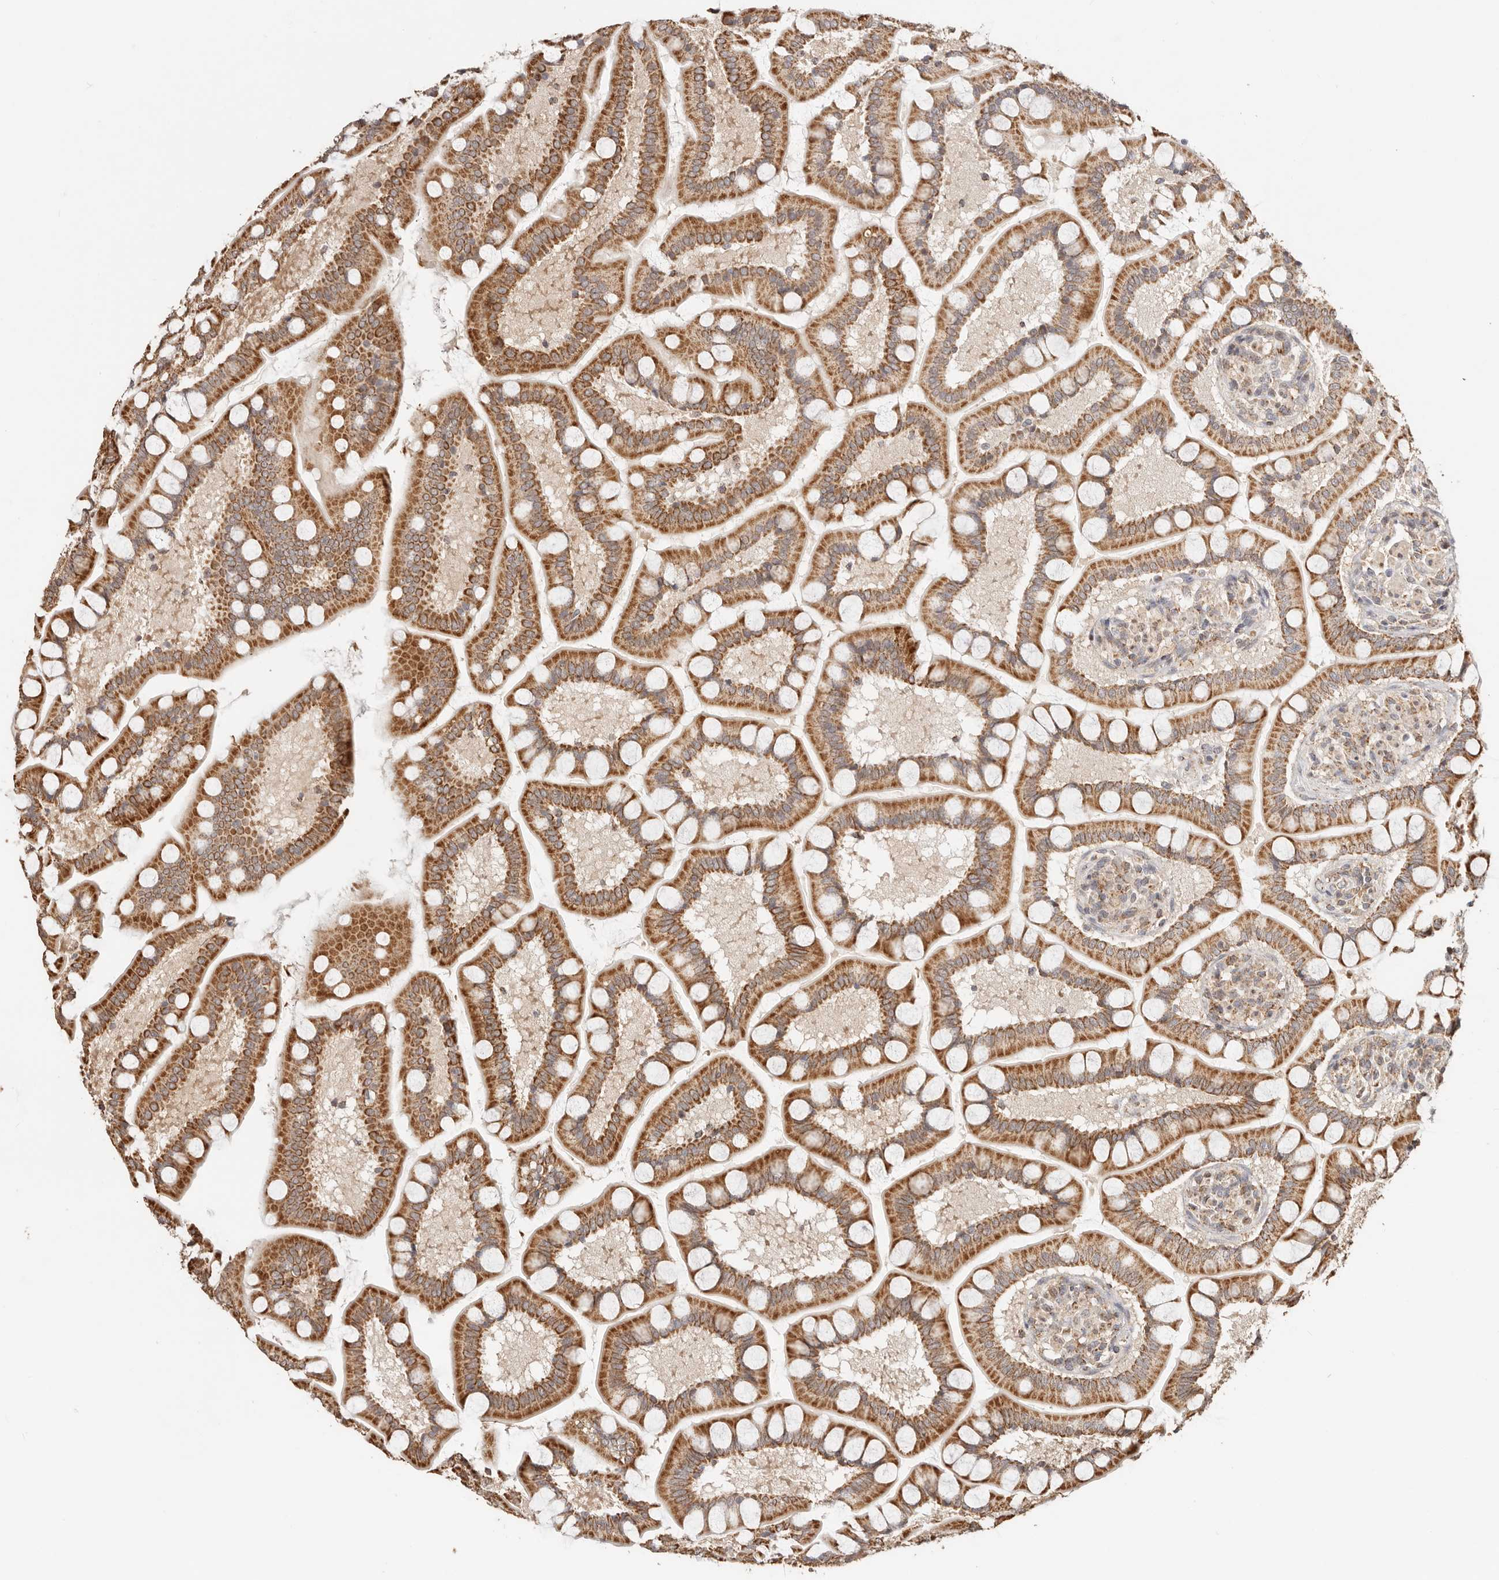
{"staining": {"intensity": "strong", "quantity": ">75%", "location": "cytoplasmic/membranous"}, "tissue": "small intestine", "cell_type": "Glandular cells", "image_type": "normal", "snomed": [{"axis": "morphology", "description": "Normal tissue, NOS"}, {"axis": "topography", "description": "Small intestine"}], "caption": "High-power microscopy captured an immunohistochemistry (IHC) micrograph of unremarkable small intestine, revealing strong cytoplasmic/membranous staining in about >75% of glandular cells. The staining was performed using DAB (3,3'-diaminobenzidine), with brown indicating positive protein expression. Nuclei are stained blue with hematoxylin.", "gene": "NDUFB11", "patient": {"sex": "male", "age": 41}}